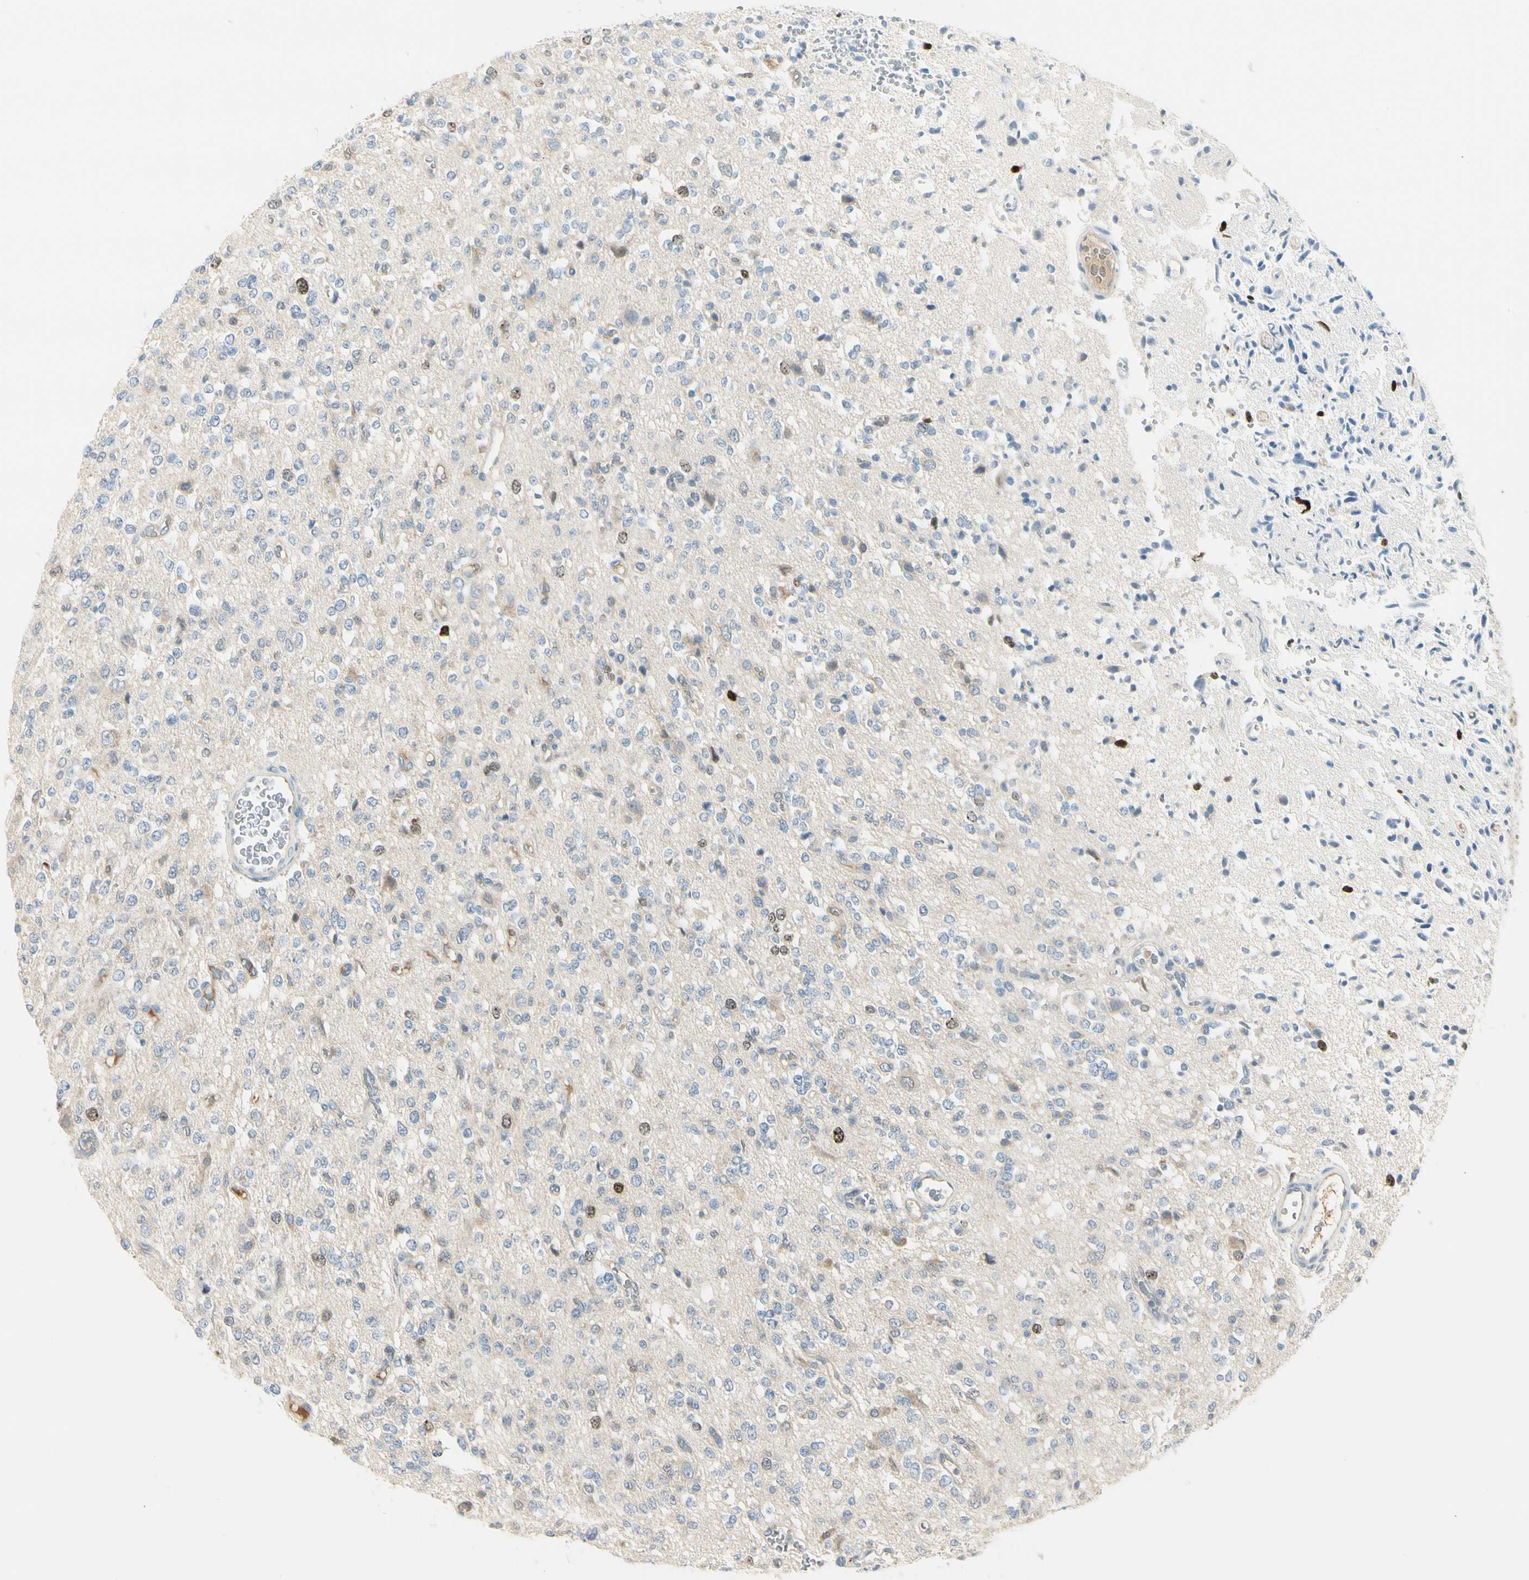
{"staining": {"intensity": "moderate", "quantity": "<25%", "location": "nuclear"}, "tissue": "glioma", "cell_type": "Tumor cells", "image_type": "cancer", "snomed": [{"axis": "morphology", "description": "Glioma, malignant, Low grade"}, {"axis": "topography", "description": "Brain"}], "caption": "IHC photomicrograph of neoplastic tissue: human glioma stained using IHC displays low levels of moderate protein expression localized specifically in the nuclear of tumor cells, appearing as a nuclear brown color.", "gene": "PITX1", "patient": {"sex": "male", "age": 38}}